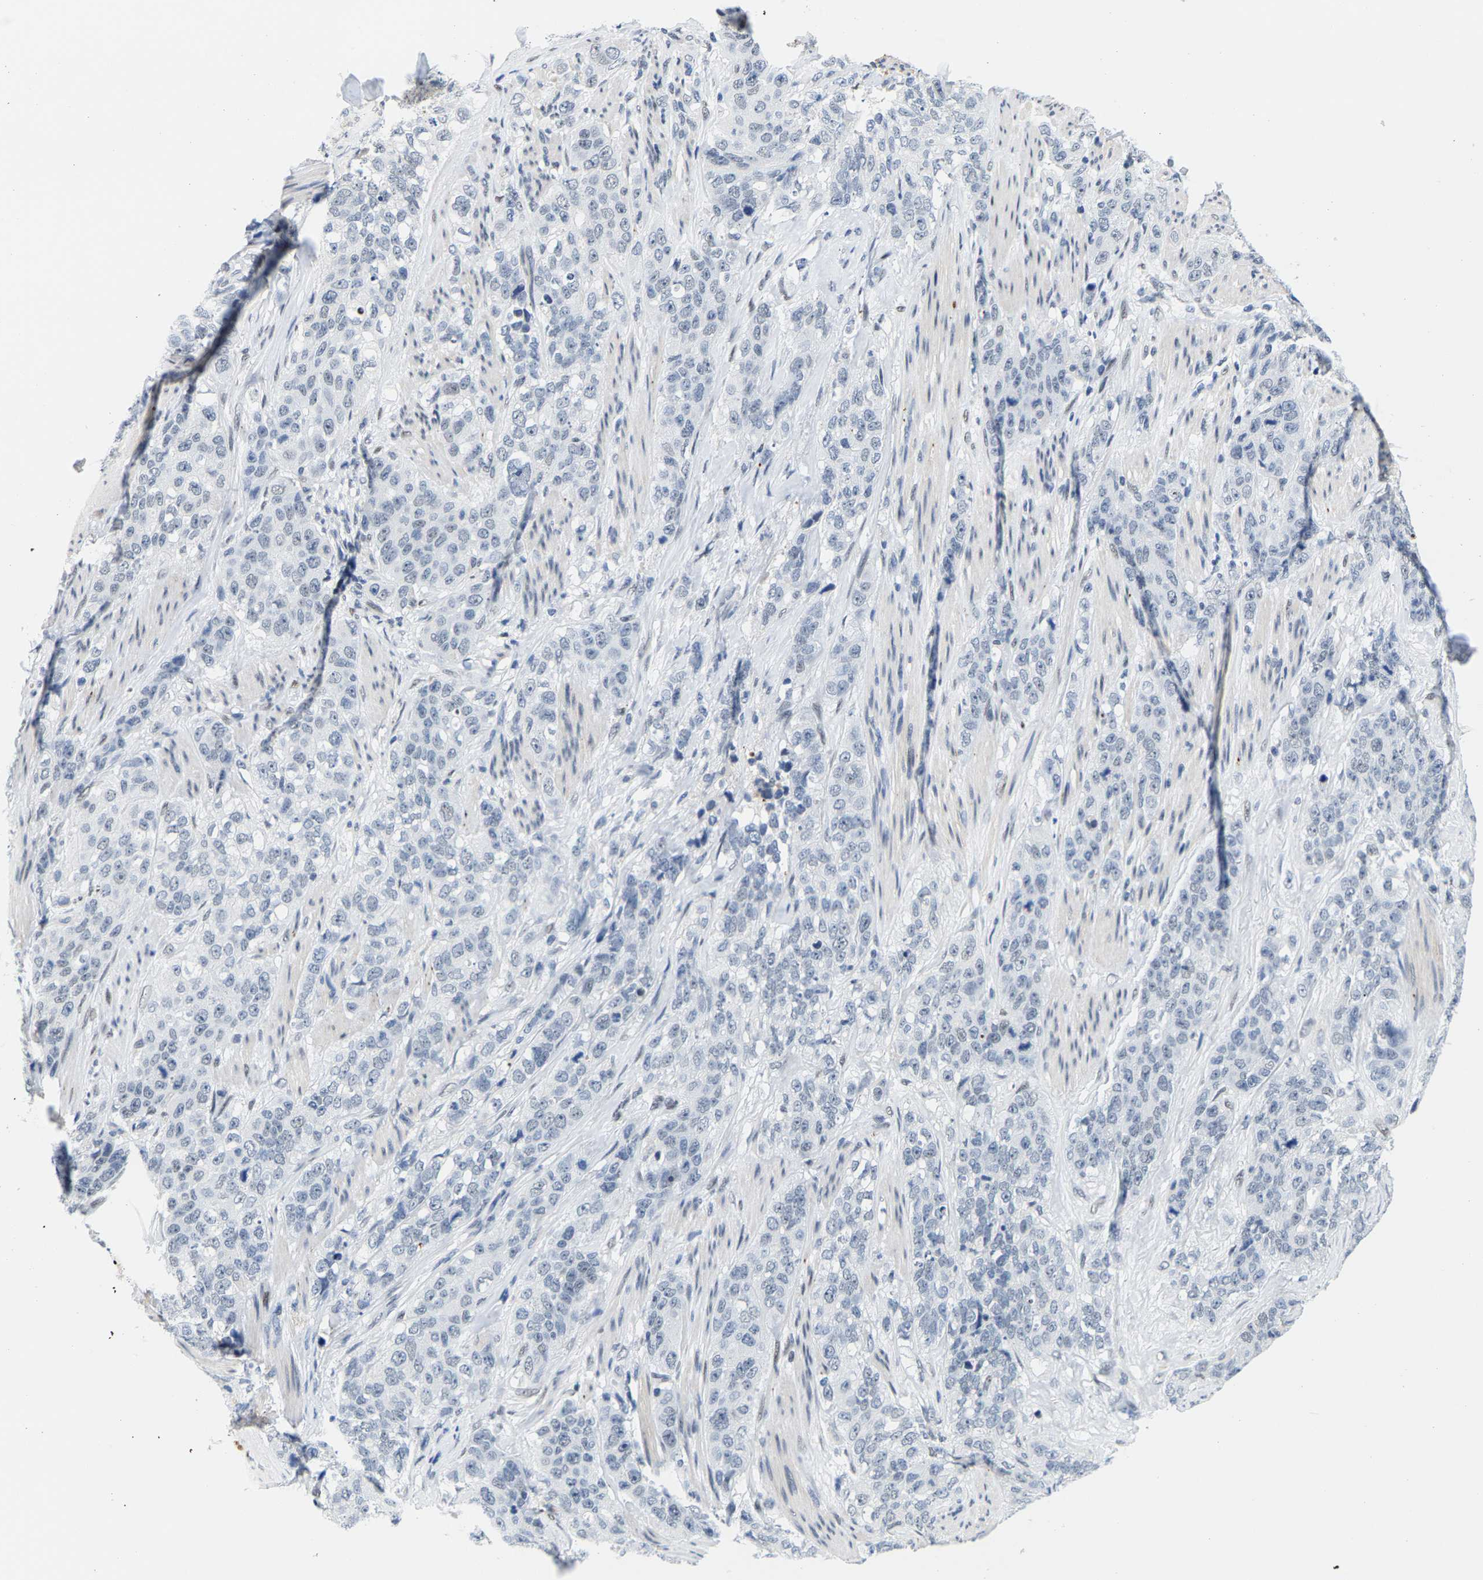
{"staining": {"intensity": "negative", "quantity": "none", "location": "none"}, "tissue": "stomach cancer", "cell_type": "Tumor cells", "image_type": "cancer", "snomed": [{"axis": "morphology", "description": "Adenocarcinoma, NOS"}, {"axis": "topography", "description": "Stomach"}], "caption": "High power microscopy micrograph of an IHC image of stomach adenocarcinoma, revealing no significant positivity in tumor cells. The staining is performed using DAB brown chromogen with nuclei counter-stained in using hematoxylin.", "gene": "SETD1B", "patient": {"sex": "male", "age": 48}}